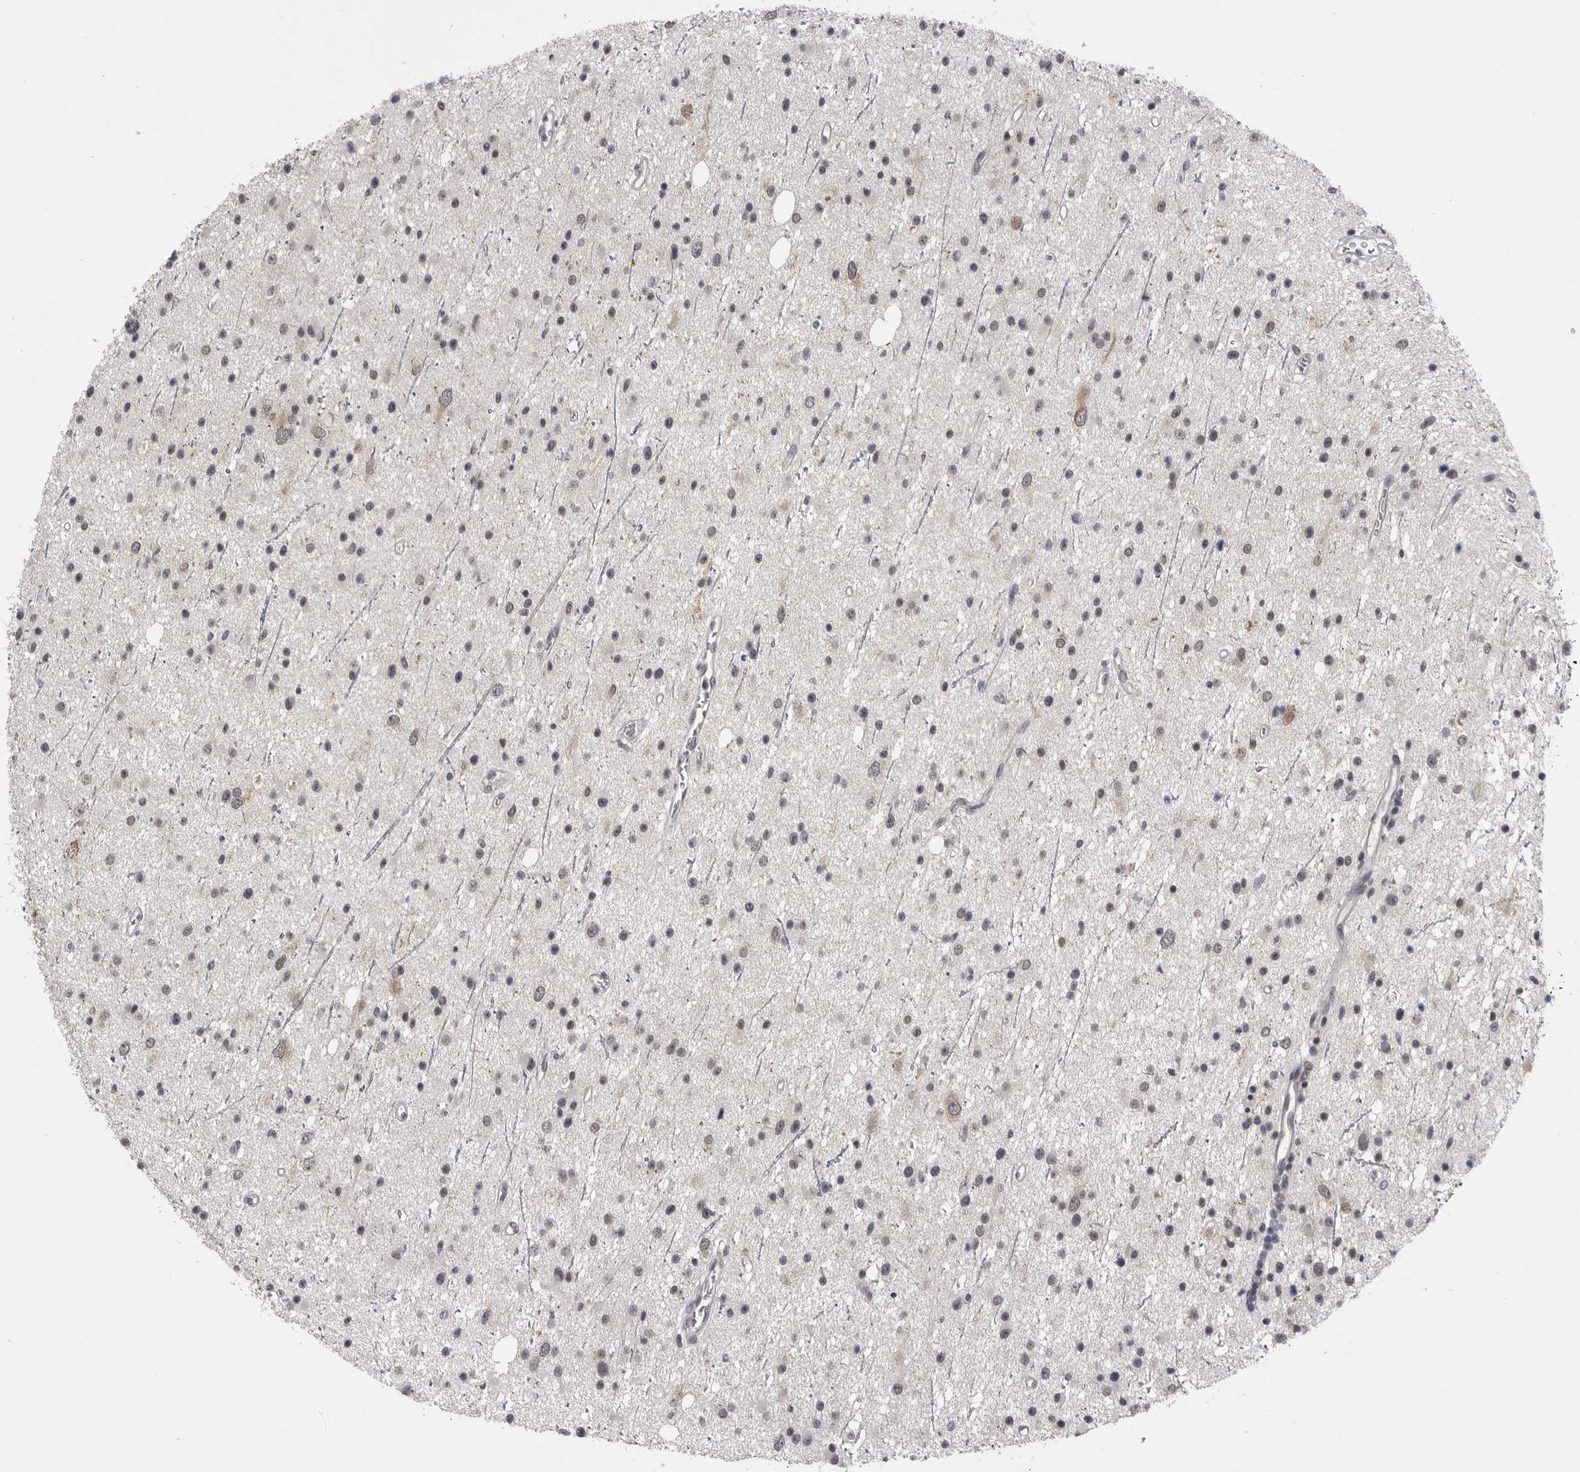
{"staining": {"intensity": "weak", "quantity": "25%-75%", "location": "nuclear"}, "tissue": "glioma", "cell_type": "Tumor cells", "image_type": "cancer", "snomed": [{"axis": "morphology", "description": "Glioma, malignant, Low grade"}, {"axis": "topography", "description": "Cerebral cortex"}], "caption": "Tumor cells display weak nuclear positivity in approximately 25%-75% of cells in glioma. The protein of interest is stained brown, and the nuclei are stained in blue (DAB (3,3'-diaminobenzidine) IHC with brightfield microscopy, high magnification).", "gene": "DLG2", "patient": {"sex": "female", "age": 39}}